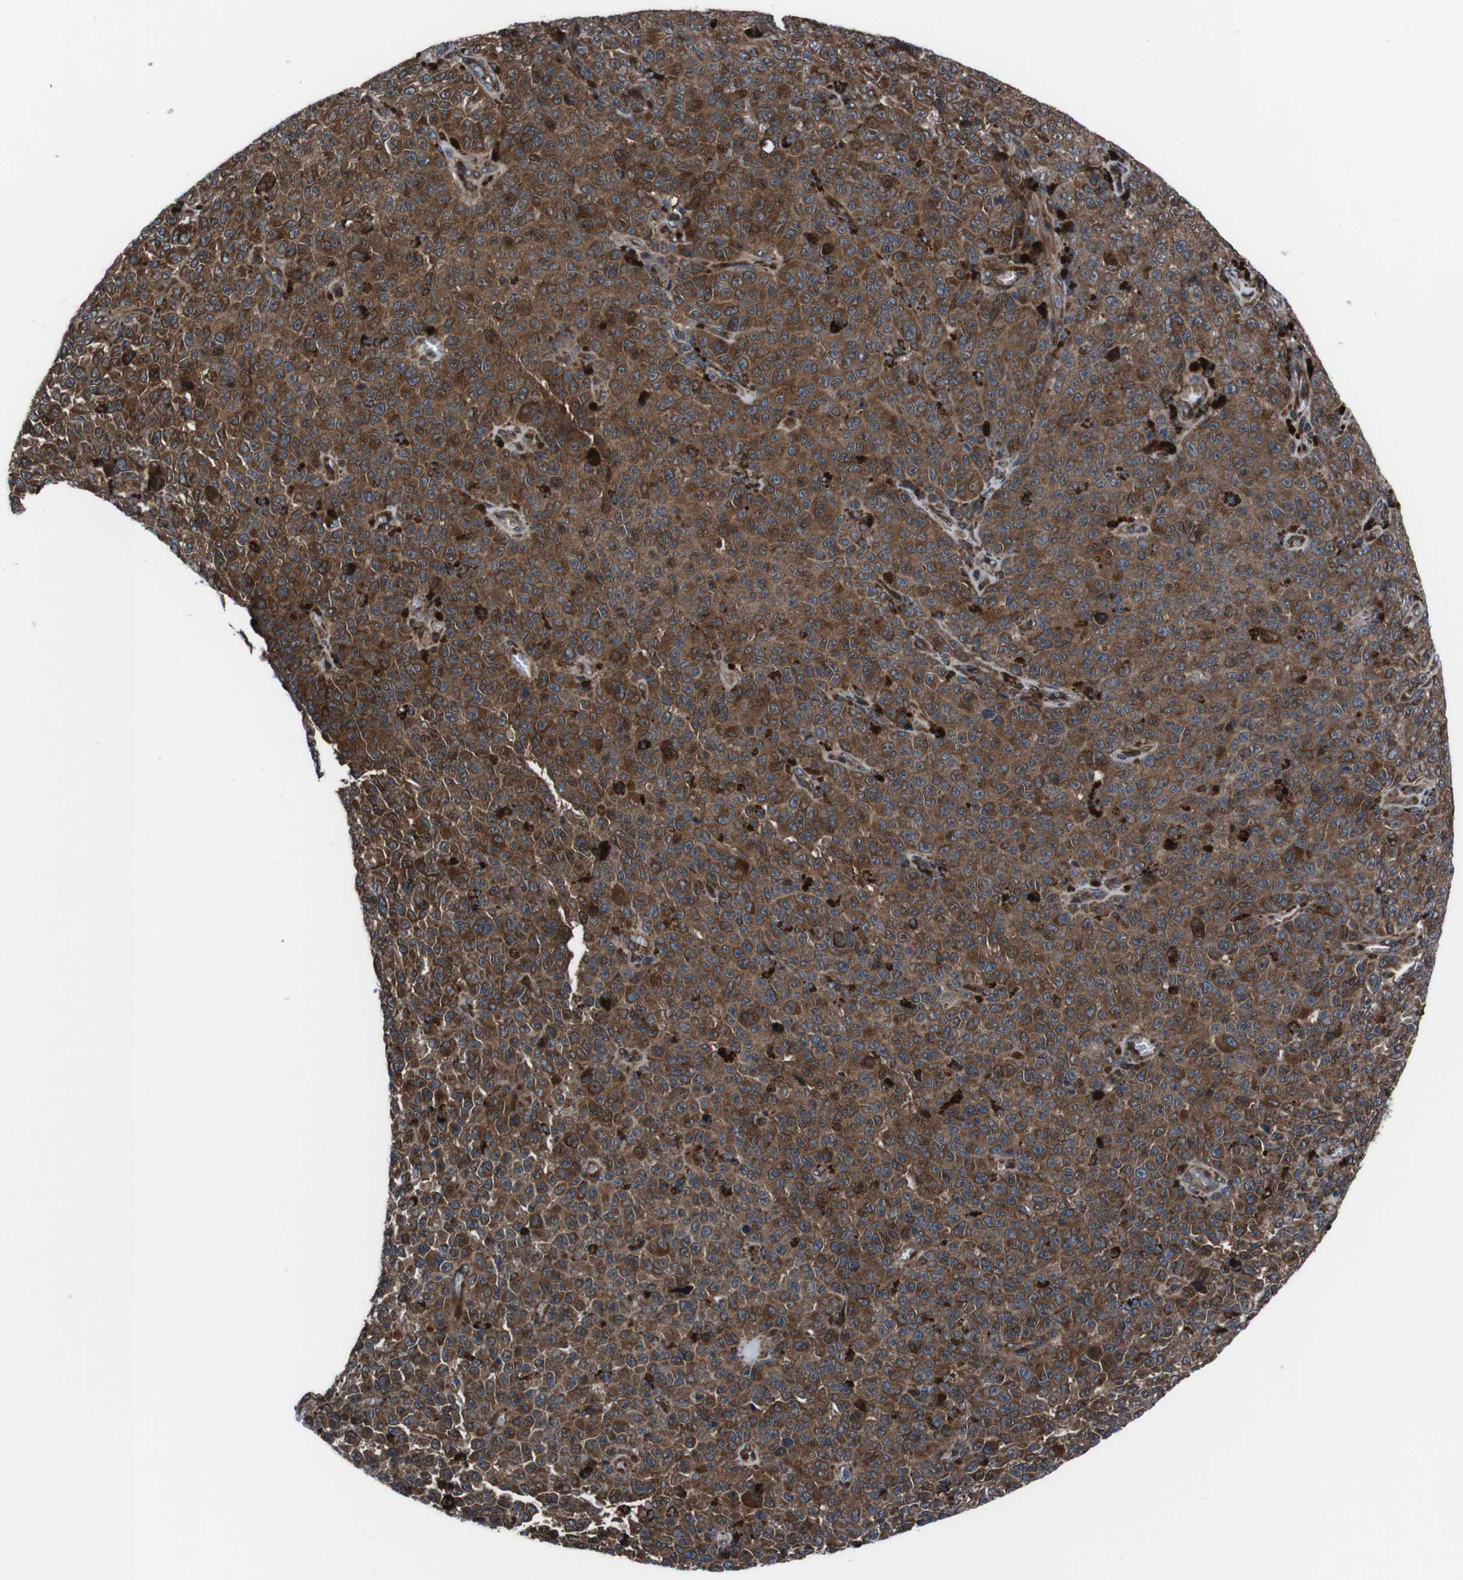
{"staining": {"intensity": "strong", "quantity": ">75%", "location": "cytoplasmic/membranous"}, "tissue": "melanoma", "cell_type": "Tumor cells", "image_type": "cancer", "snomed": [{"axis": "morphology", "description": "Malignant melanoma, NOS"}, {"axis": "topography", "description": "Skin"}], "caption": "The image demonstrates immunohistochemical staining of malignant melanoma. There is strong cytoplasmic/membranous staining is seen in about >75% of tumor cells. (DAB (3,3'-diaminobenzidine) IHC, brown staining for protein, blue staining for nuclei).", "gene": "EIF4A2", "patient": {"sex": "female", "age": 82}}